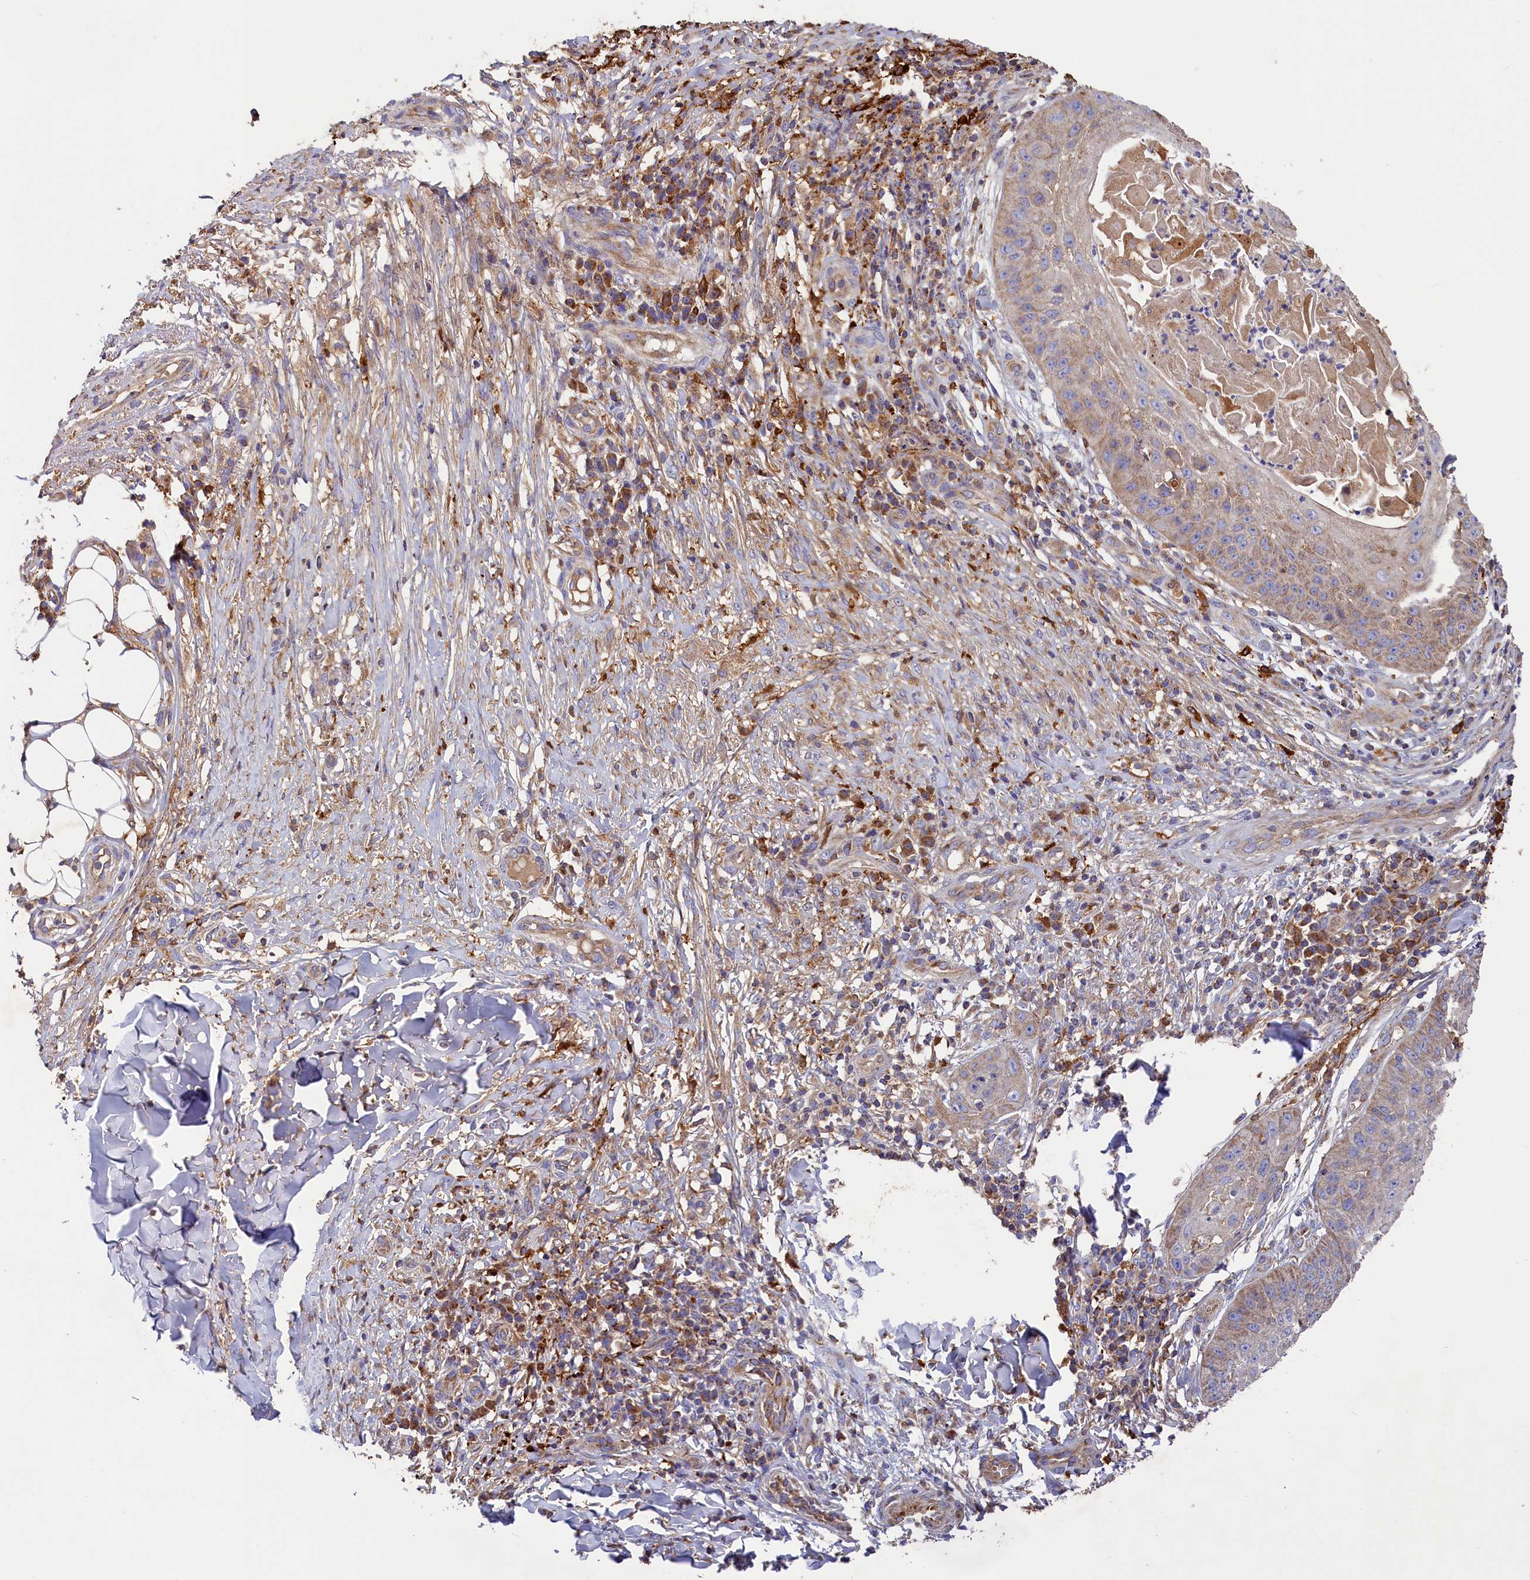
{"staining": {"intensity": "weak", "quantity": "25%-75%", "location": "cytoplasmic/membranous"}, "tissue": "skin cancer", "cell_type": "Tumor cells", "image_type": "cancer", "snomed": [{"axis": "morphology", "description": "Squamous cell carcinoma, NOS"}, {"axis": "topography", "description": "Skin"}], "caption": "Protein expression analysis of skin squamous cell carcinoma shows weak cytoplasmic/membranous positivity in about 25%-75% of tumor cells.", "gene": "SEC31B", "patient": {"sex": "male", "age": 70}}